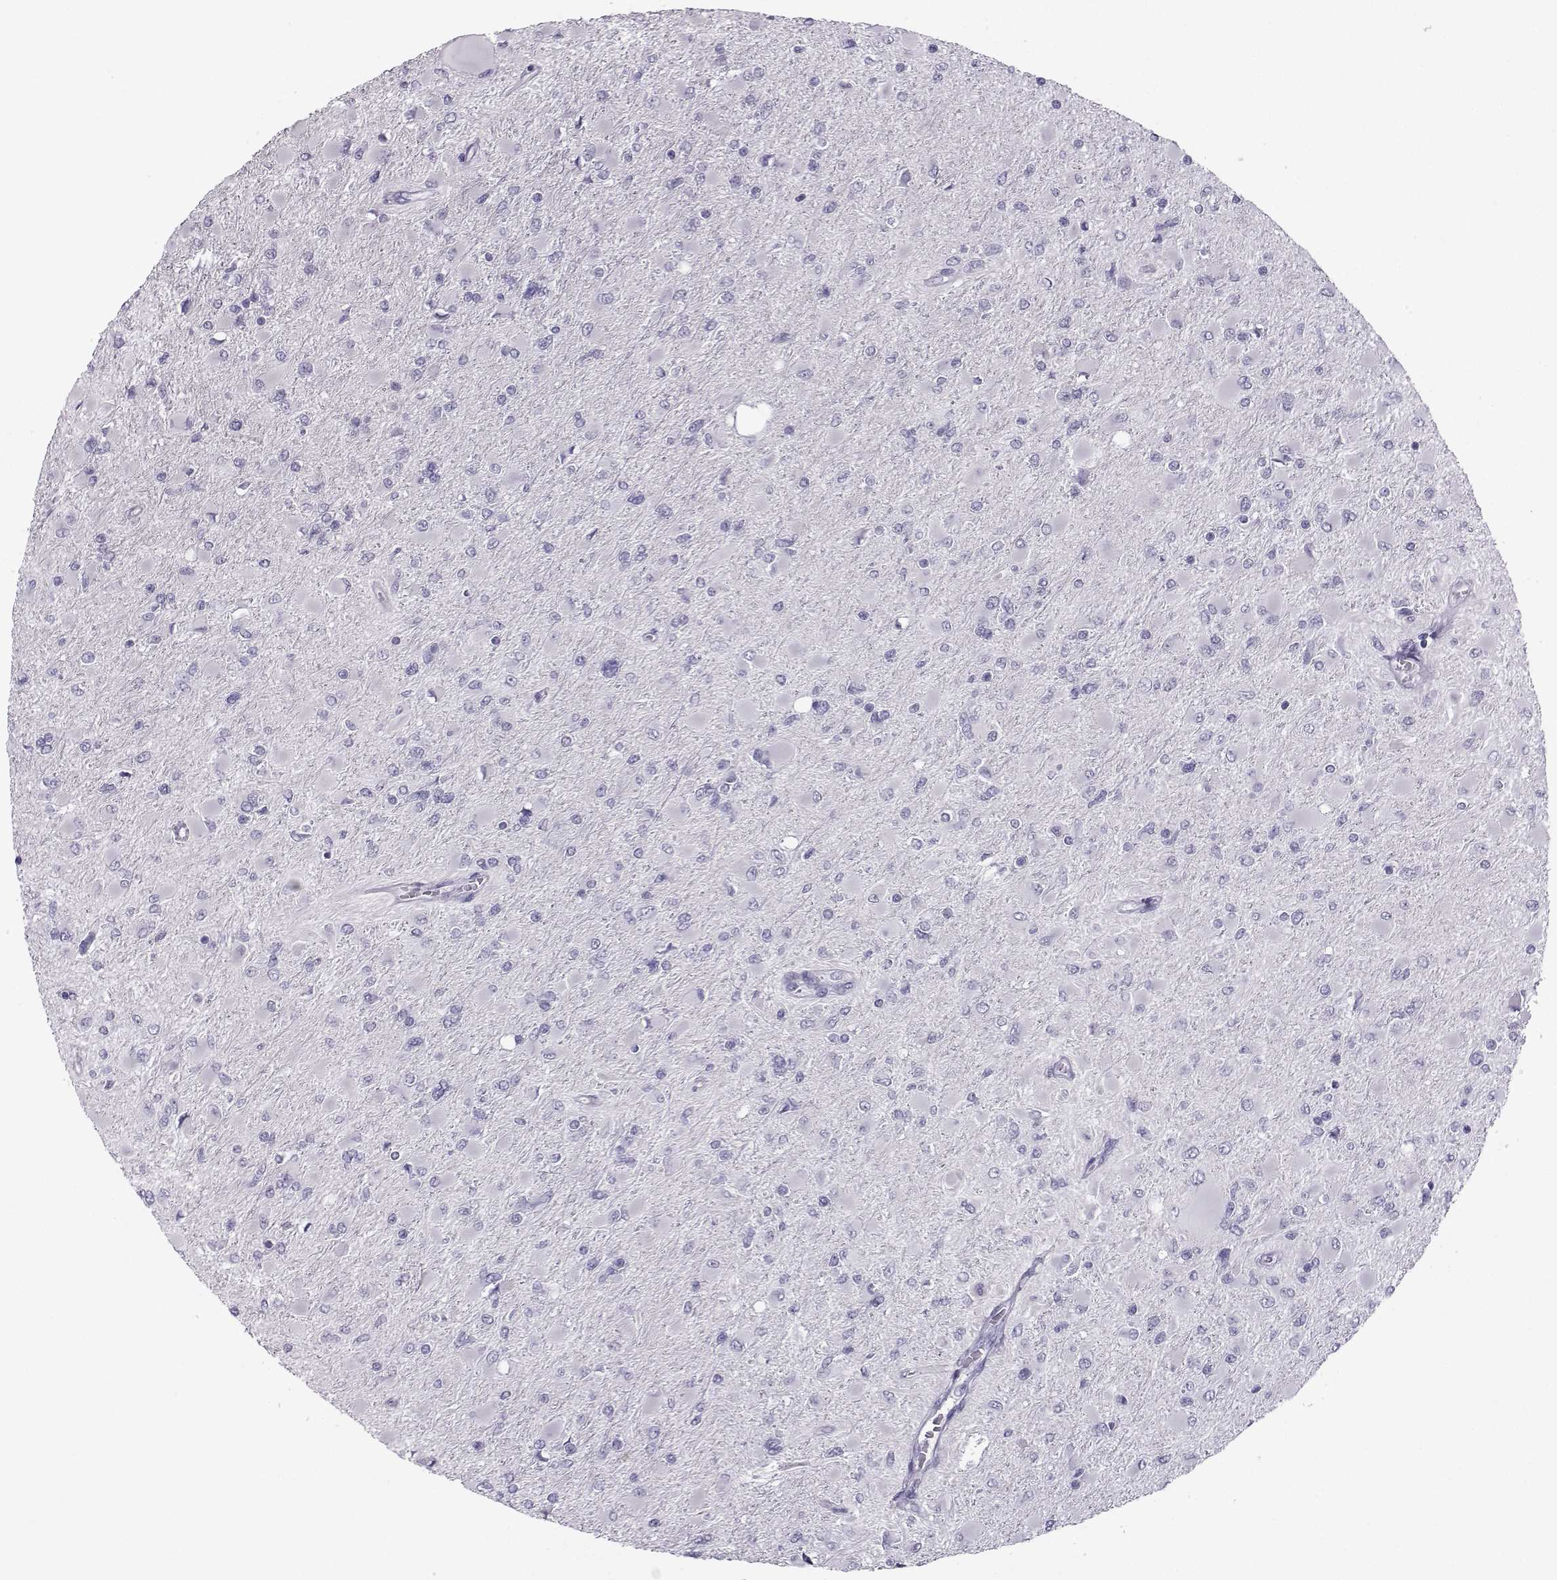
{"staining": {"intensity": "negative", "quantity": "none", "location": "none"}, "tissue": "glioma", "cell_type": "Tumor cells", "image_type": "cancer", "snomed": [{"axis": "morphology", "description": "Glioma, malignant, High grade"}, {"axis": "topography", "description": "Cerebral cortex"}], "caption": "This image is of malignant high-grade glioma stained with immunohistochemistry (IHC) to label a protein in brown with the nuclei are counter-stained blue. There is no positivity in tumor cells.", "gene": "ARMC2", "patient": {"sex": "female", "age": 36}}